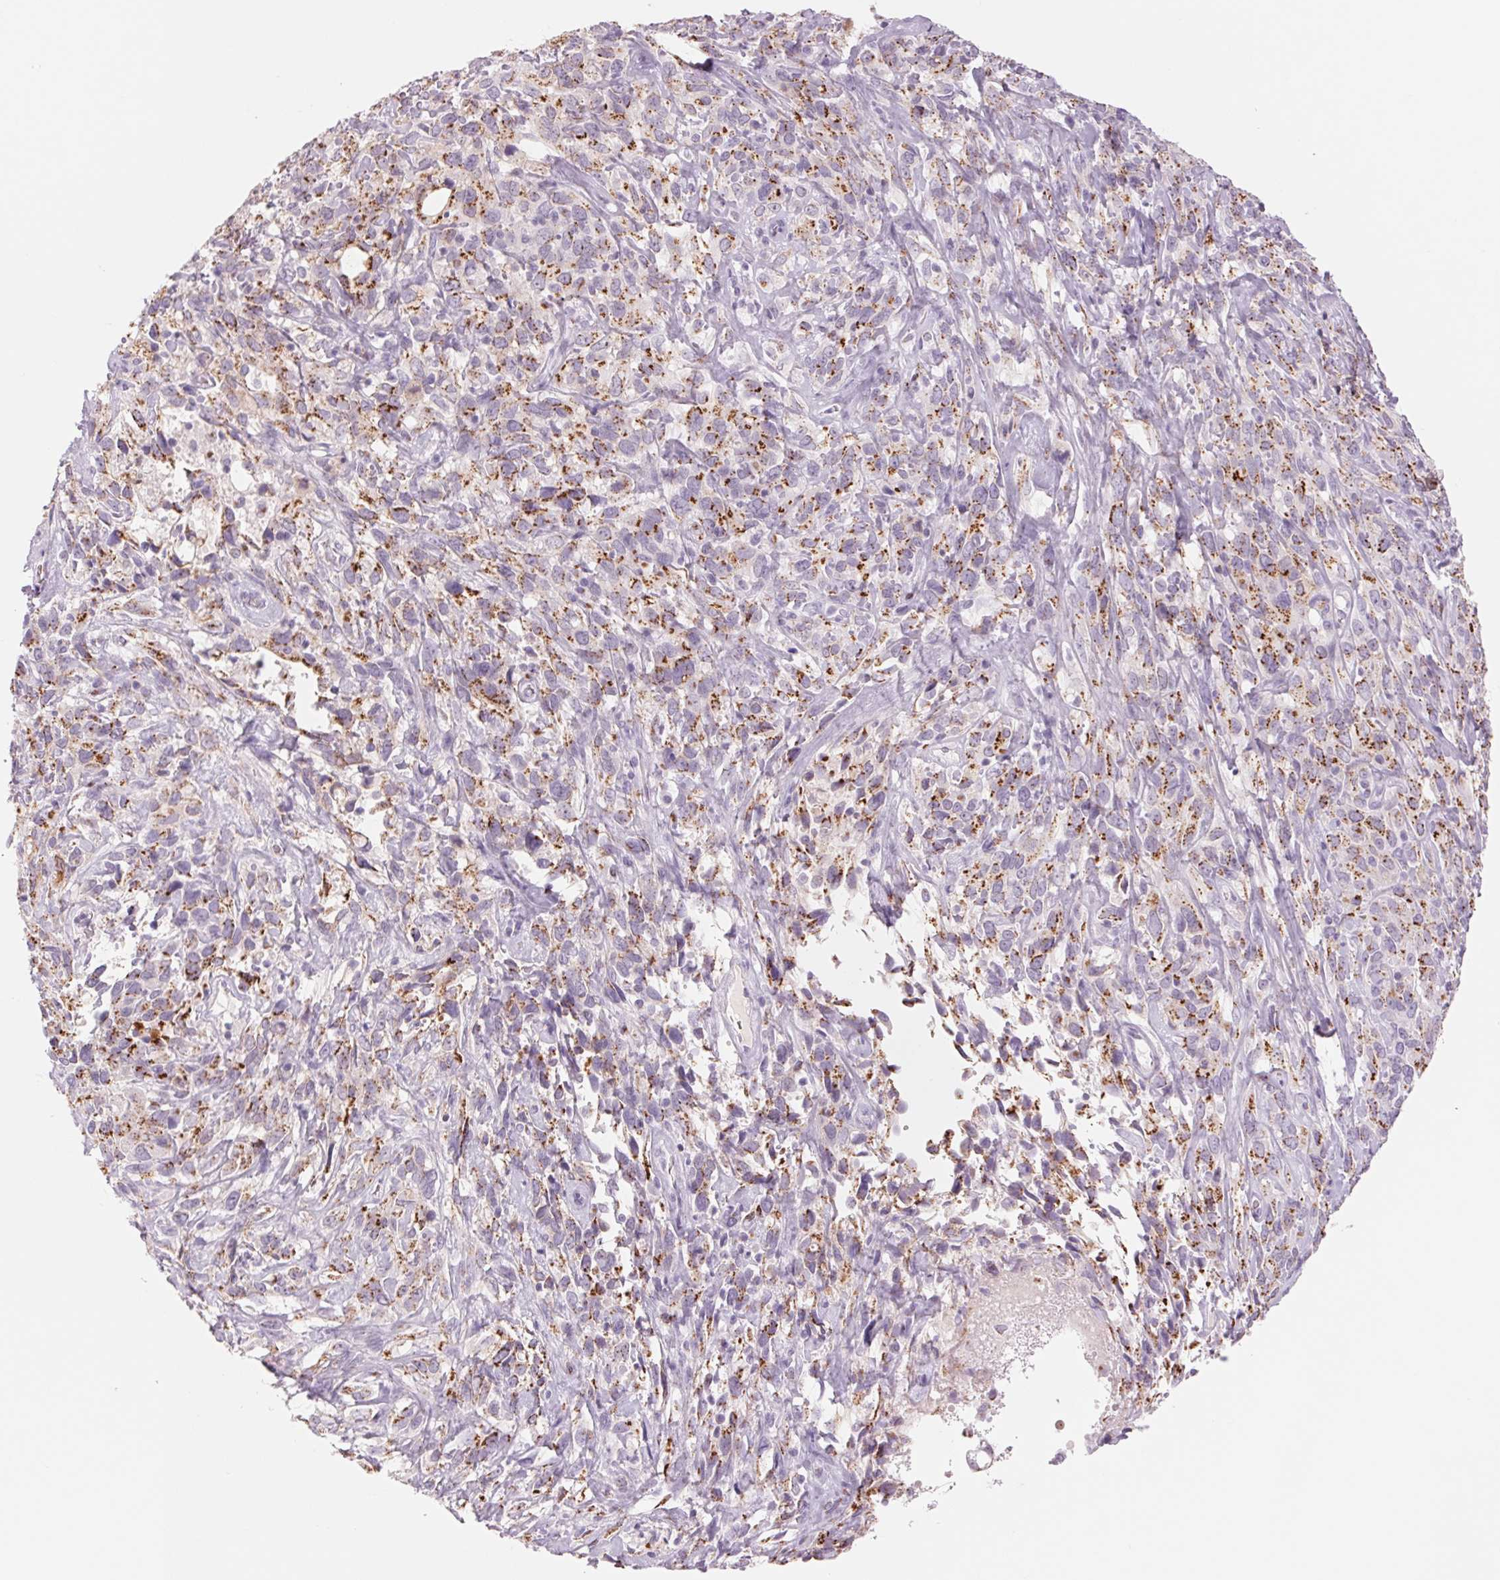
{"staining": {"intensity": "moderate", "quantity": ">75%", "location": "cytoplasmic/membranous"}, "tissue": "cervical cancer", "cell_type": "Tumor cells", "image_type": "cancer", "snomed": [{"axis": "morphology", "description": "Normal tissue, NOS"}, {"axis": "morphology", "description": "Squamous cell carcinoma, NOS"}, {"axis": "topography", "description": "Cervix"}], "caption": "Moderate cytoplasmic/membranous positivity is appreciated in about >75% of tumor cells in squamous cell carcinoma (cervical). The staining was performed using DAB (3,3'-diaminobenzidine), with brown indicating positive protein expression. Nuclei are stained blue with hematoxylin.", "gene": "GALNT7", "patient": {"sex": "female", "age": 51}}